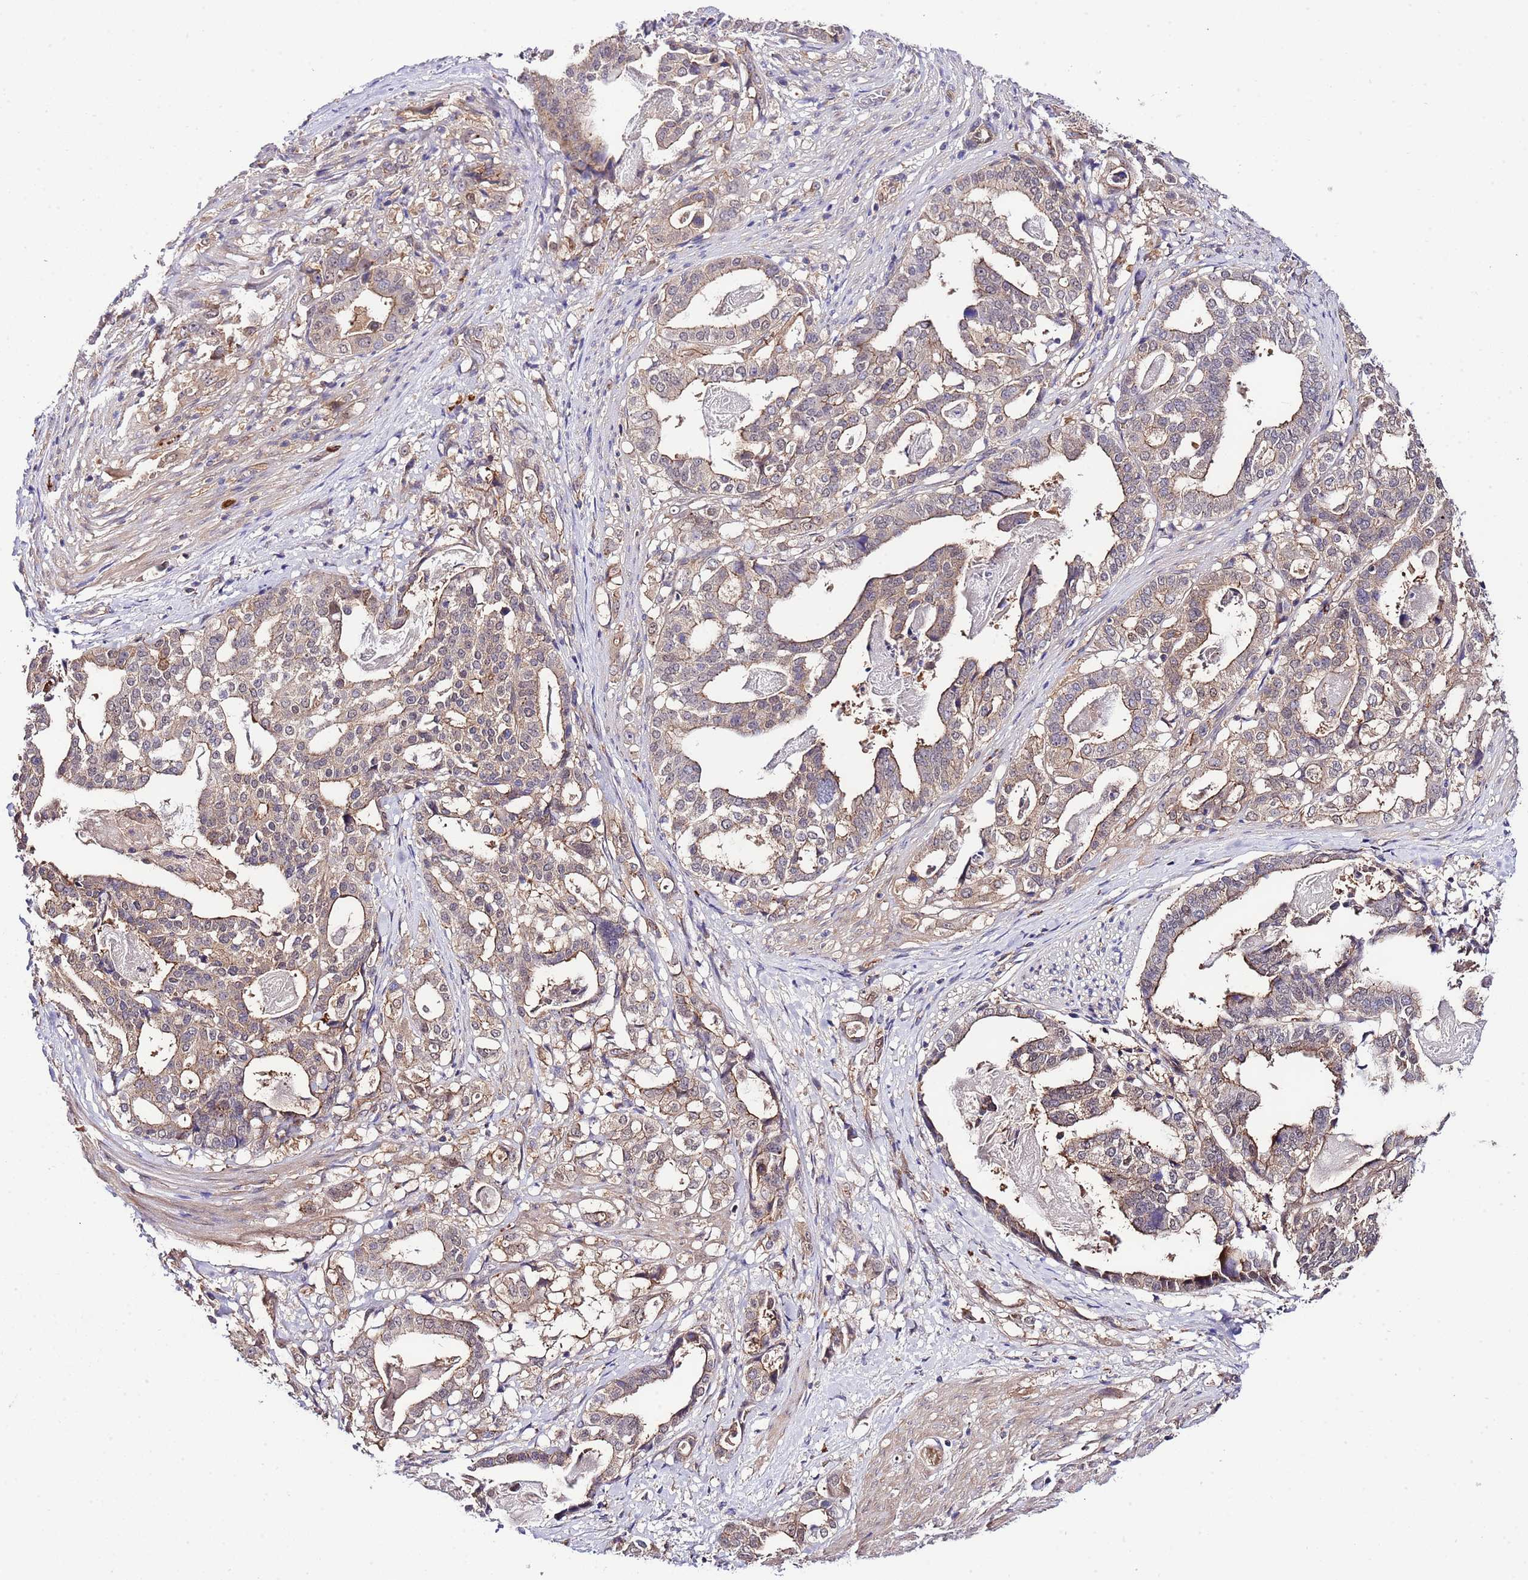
{"staining": {"intensity": "weak", "quantity": ">75%", "location": "cytoplasmic/membranous"}, "tissue": "stomach cancer", "cell_type": "Tumor cells", "image_type": "cancer", "snomed": [{"axis": "morphology", "description": "Adenocarcinoma, NOS"}, {"axis": "topography", "description": "Stomach"}], "caption": "Immunohistochemistry photomicrograph of stomach adenocarcinoma stained for a protein (brown), which reveals low levels of weak cytoplasmic/membranous positivity in approximately >75% of tumor cells.", "gene": "DONSON", "patient": {"sex": "male", "age": 48}}